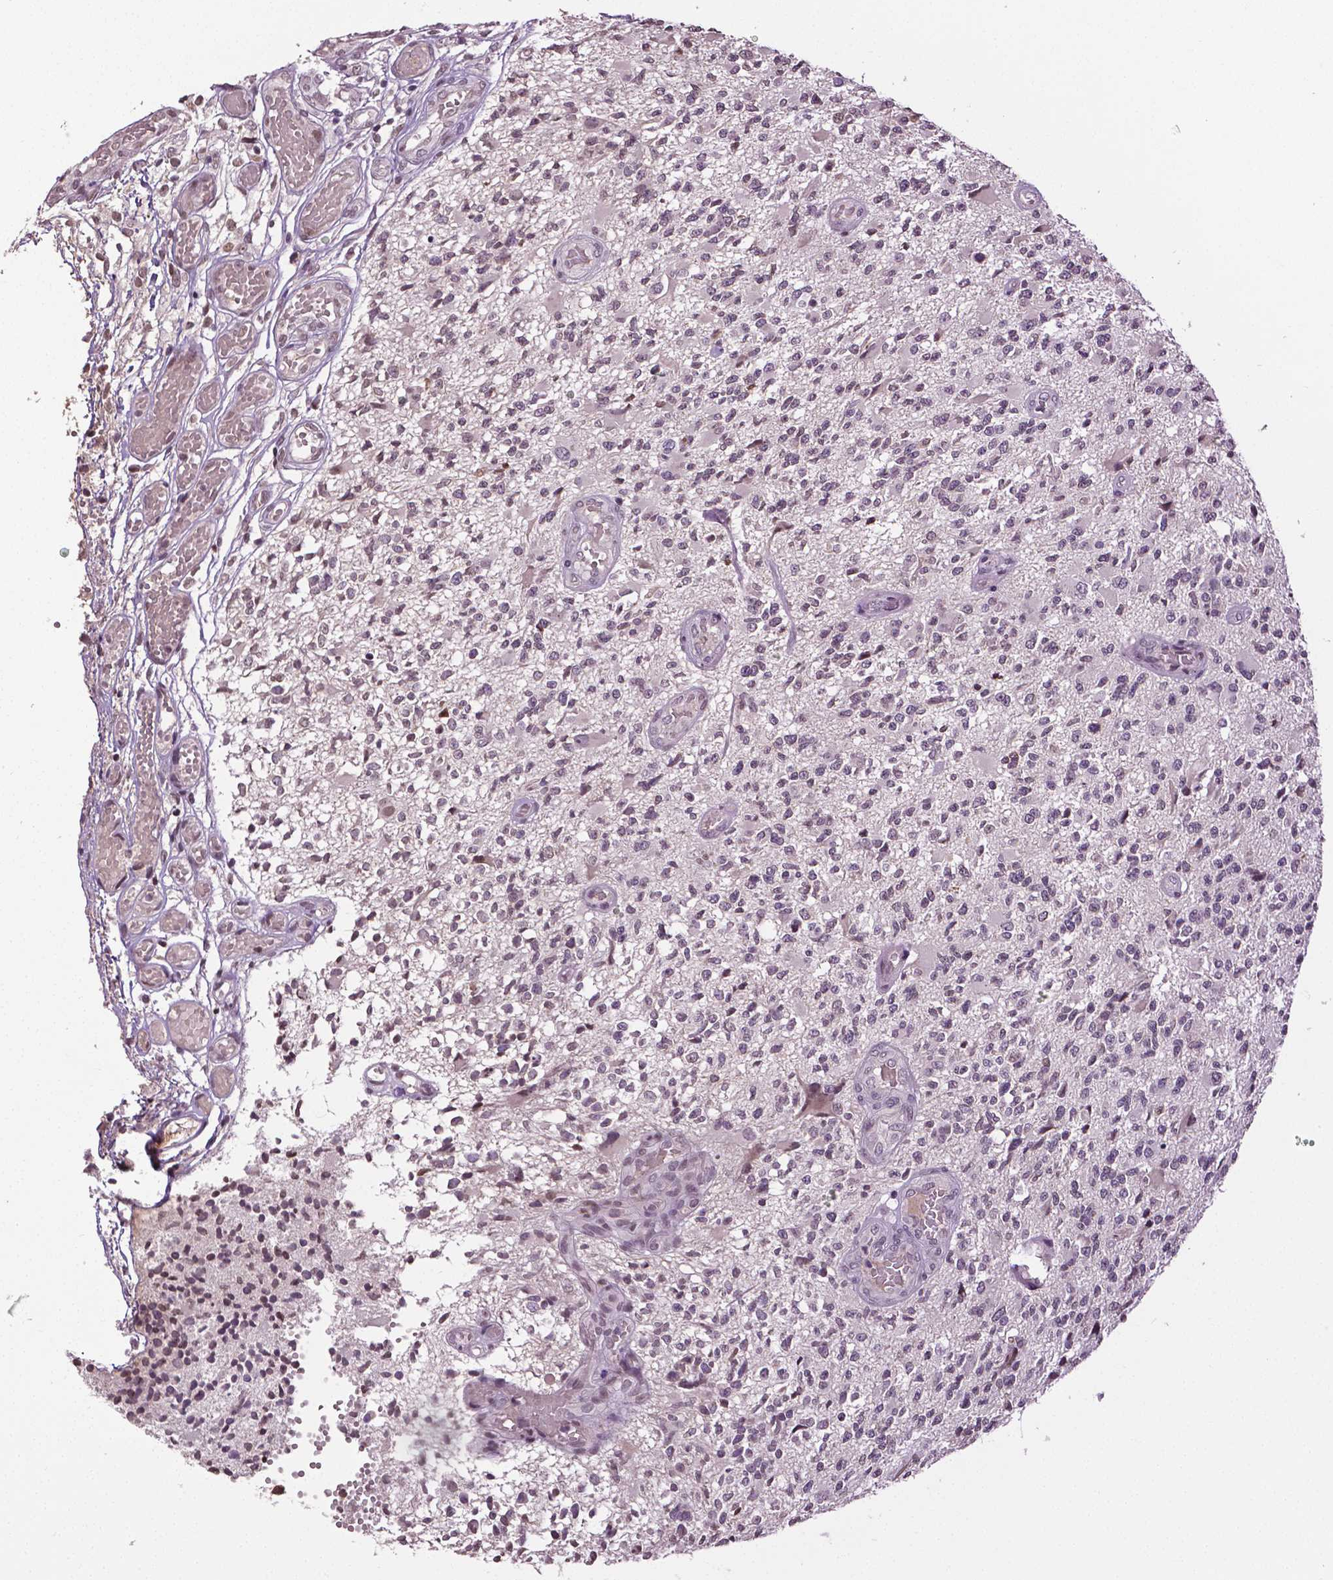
{"staining": {"intensity": "negative", "quantity": "none", "location": "none"}, "tissue": "glioma", "cell_type": "Tumor cells", "image_type": "cancer", "snomed": [{"axis": "morphology", "description": "Glioma, malignant, High grade"}, {"axis": "topography", "description": "Brain"}], "caption": "The photomicrograph reveals no significant staining in tumor cells of malignant glioma (high-grade). (DAB IHC visualized using brightfield microscopy, high magnification).", "gene": "DLX5", "patient": {"sex": "female", "age": 63}}